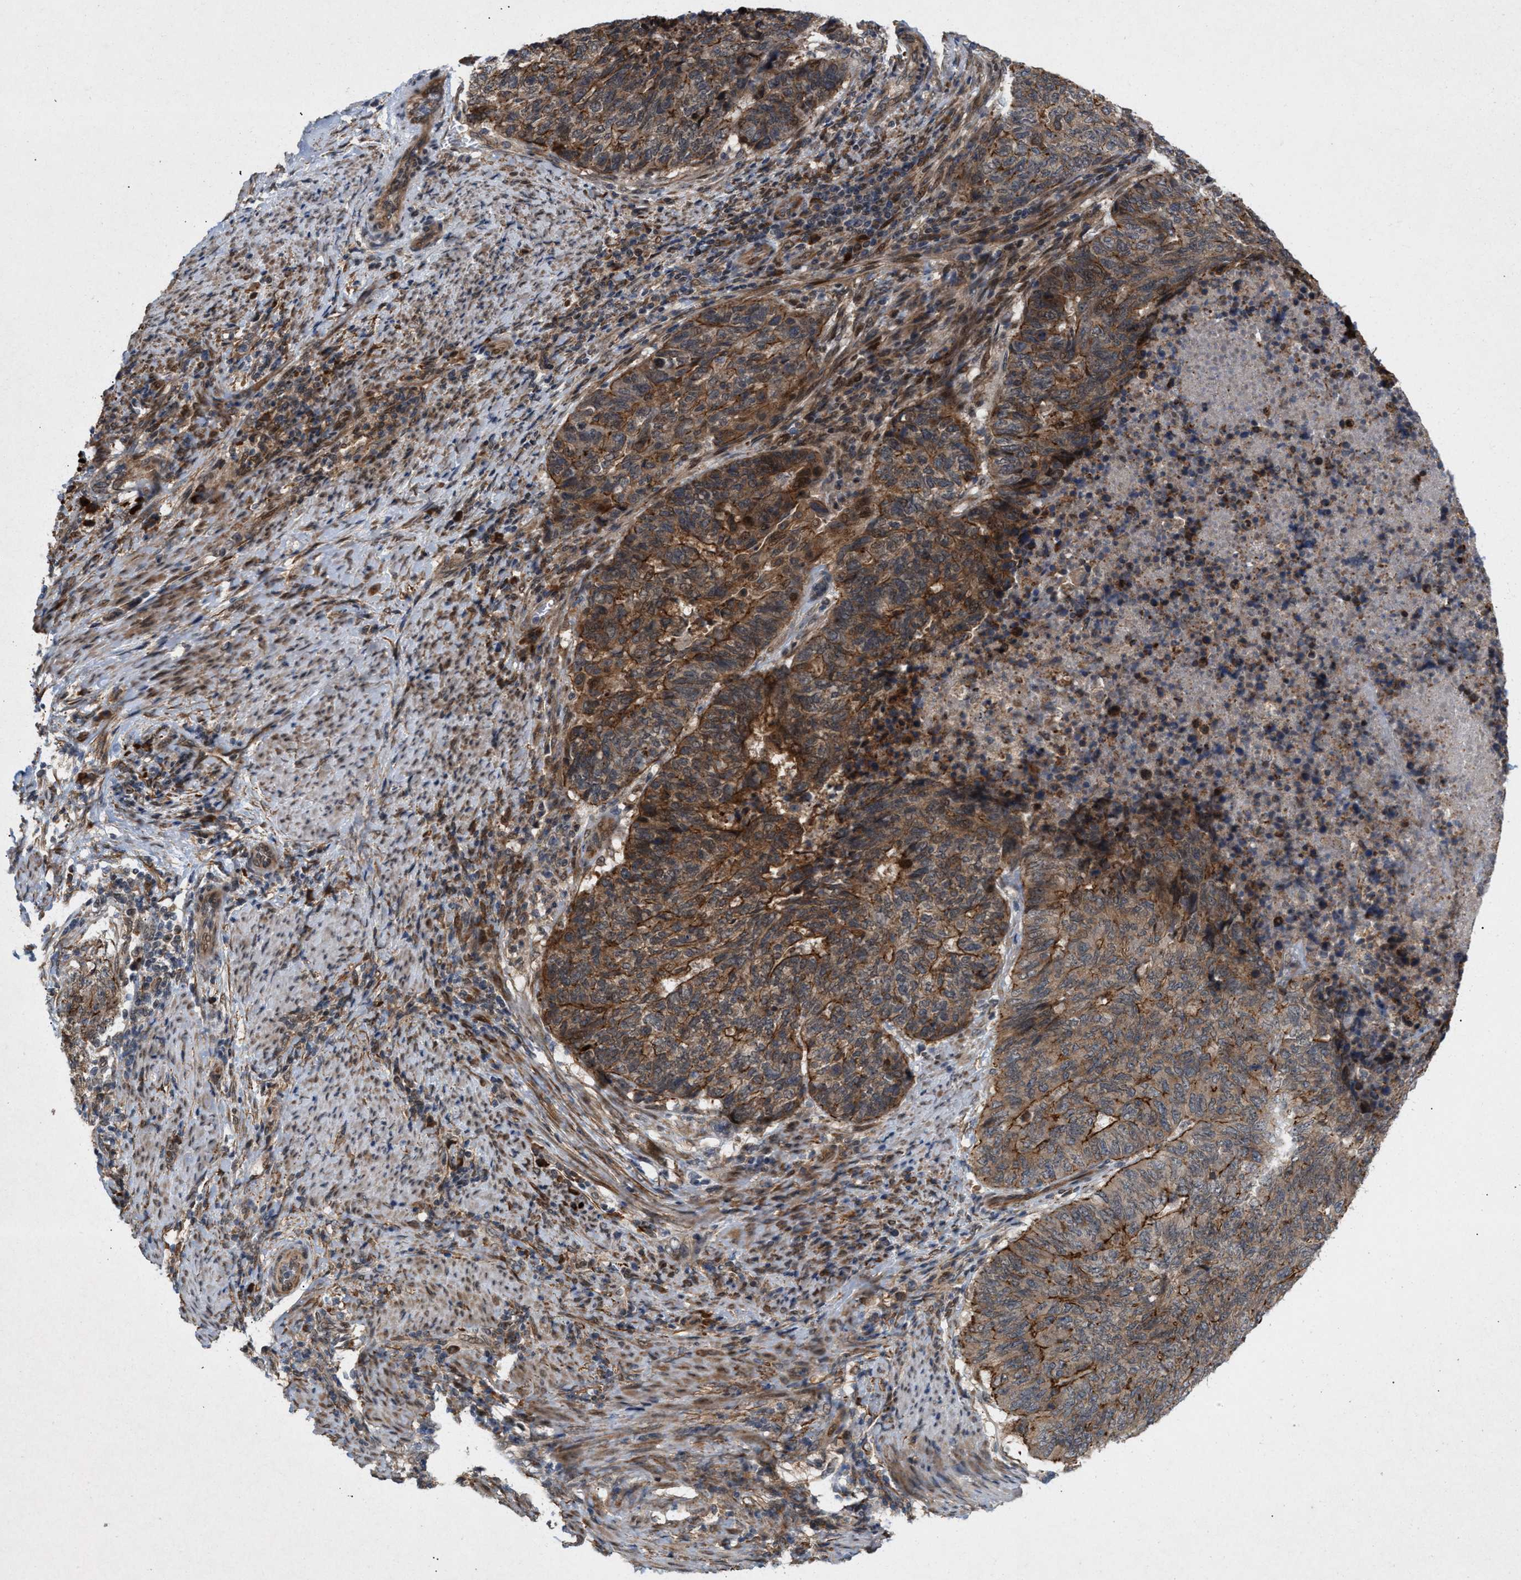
{"staining": {"intensity": "strong", "quantity": ">75%", "location": "cytoplasmic/membranous"}, "tissue": "endometrial cancer", "cell_type": "Tumor cells", "image_type": "cancer", "snomed": [{"axis": "morphology", "description": "Adenocarcinoma, NOS"}, {"axis": "topography", "description": "Endometrium"}], "caption": "This is an image of IHC staining of endometrial cancer, which shows strong staining in the cytoplasmic/membranous of tumor cells.", "gene": "MFSD6", "patient": {"sex": "female", "age": 80}}